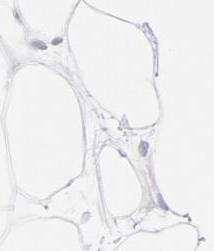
{"staining": {"intensity": "negative", "quantity": "none", "location": "none"}, "tissue": "adipose tissue", "cell_type": "Adipocytes", "image_type": "normal", "snomed": [{"axis": "morphology", "description": "Normal tissue, NOS"}, {"axis": "topography", "description": "Breast"}], "caption": "Immunohistochemical staining of normal human adipose tissue displays no significant positivity in adipocytes. The staining was performed using DAB (3,3'-diaminobenzidine) to visualize the protein expression in brown, while the nuclei were stained in blue with hematoxylin (Magnification: 20x).", "gene": "MID1", "patient": {"sex": "female", "age": 22}}